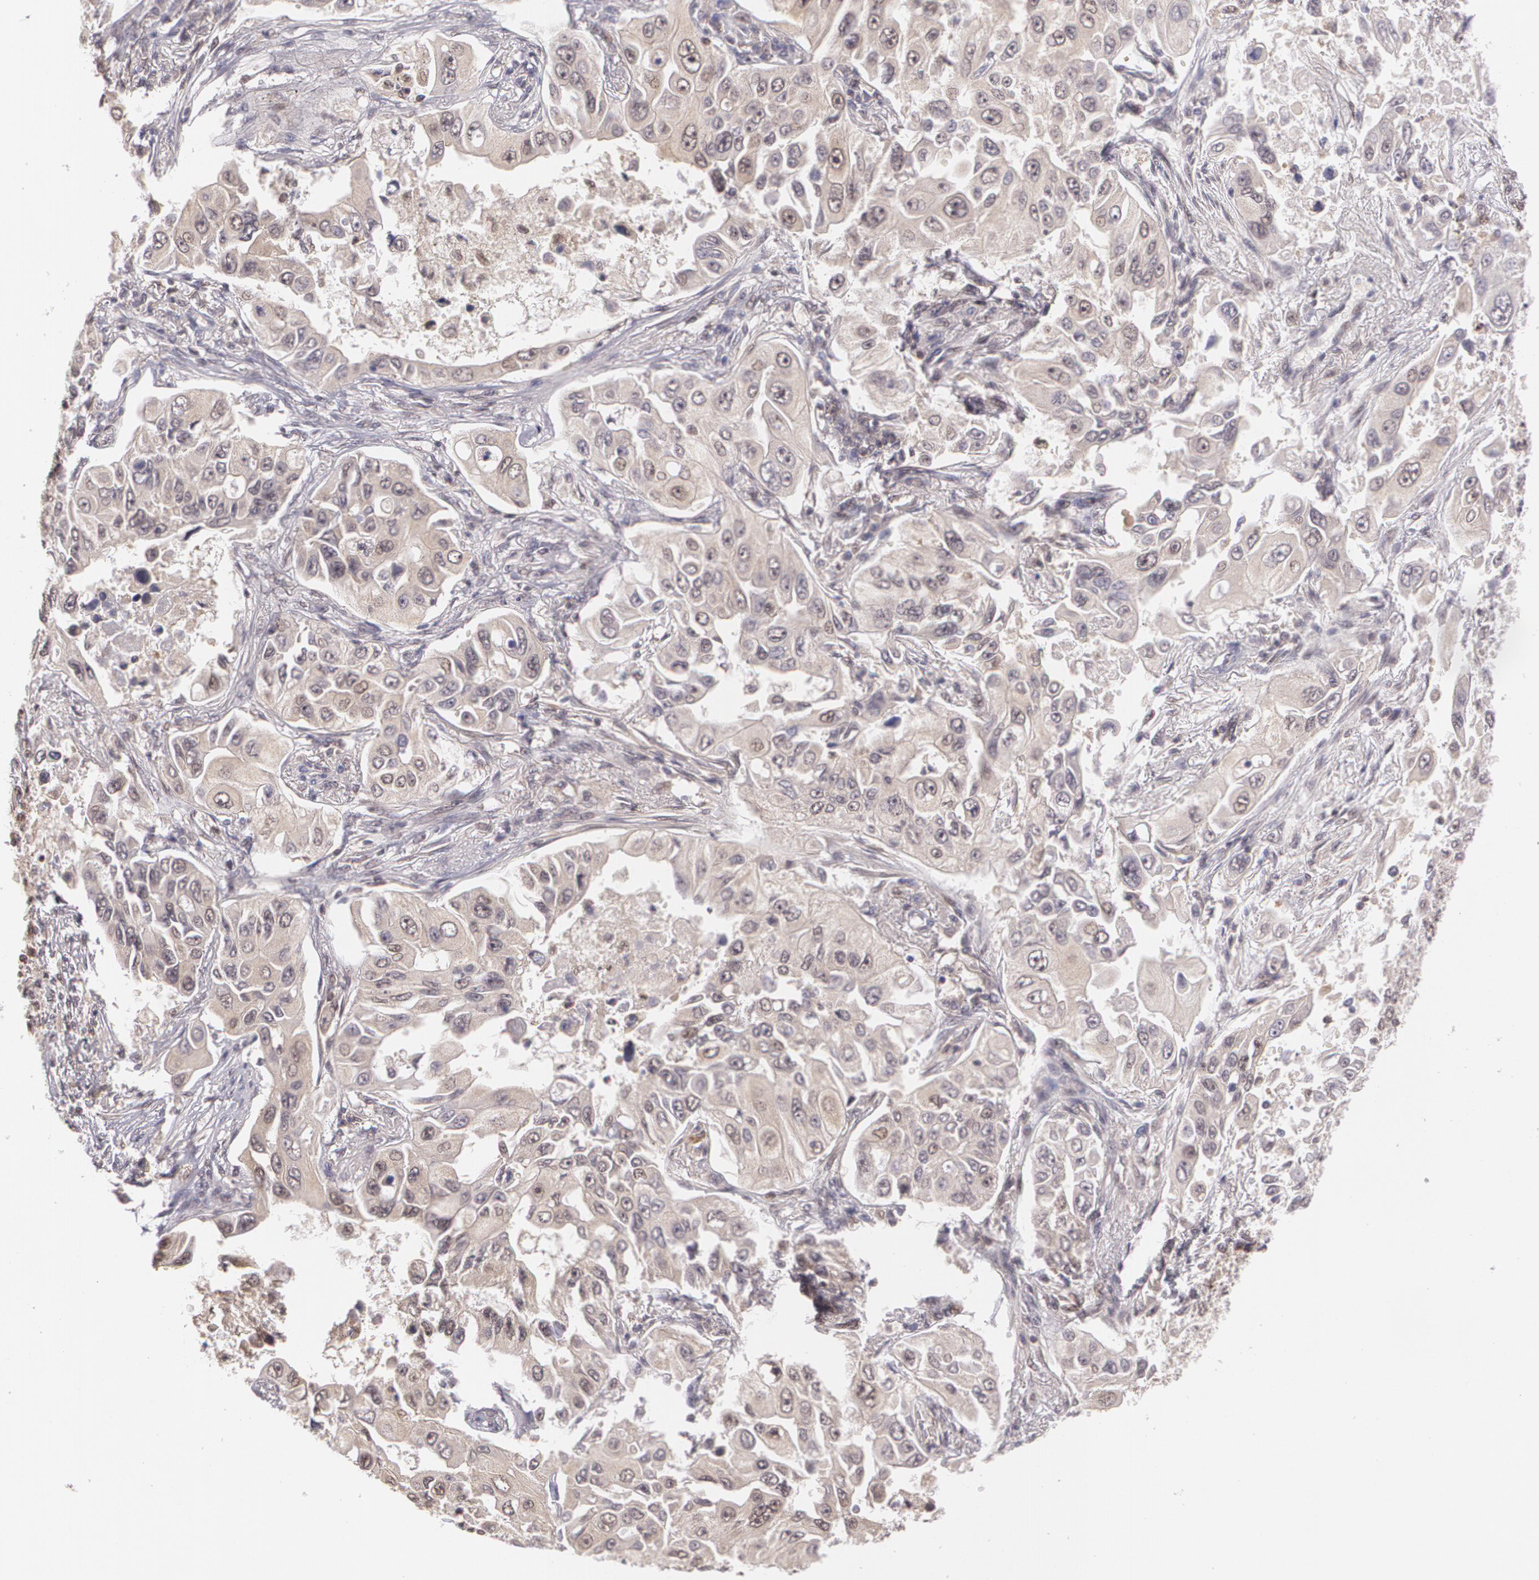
{"staining": {"intensity": "weak", "quantity": "25%-75%", "location": "cytoplasmic/membranous,nuclear"}, "tissue": "lung cancer", "cell_type": "Tumor cells", "image_type": "cancer", "snomed": [{"axis": "morphology", "description": "Adenocarcinoma, NOS"}, {"axis": "topography", "description": "Lung"}], "caption": "Immunohistochemical staining of human lung cancer (adenocarcinoma) shows weak cytoplasmic/membranous and nuclear protein staining in approximately 25%-75% of tumor cells. Nuclei are stained in blue.", "gene": "CUL2", "patient": {"sex": "male", "age": 84}}